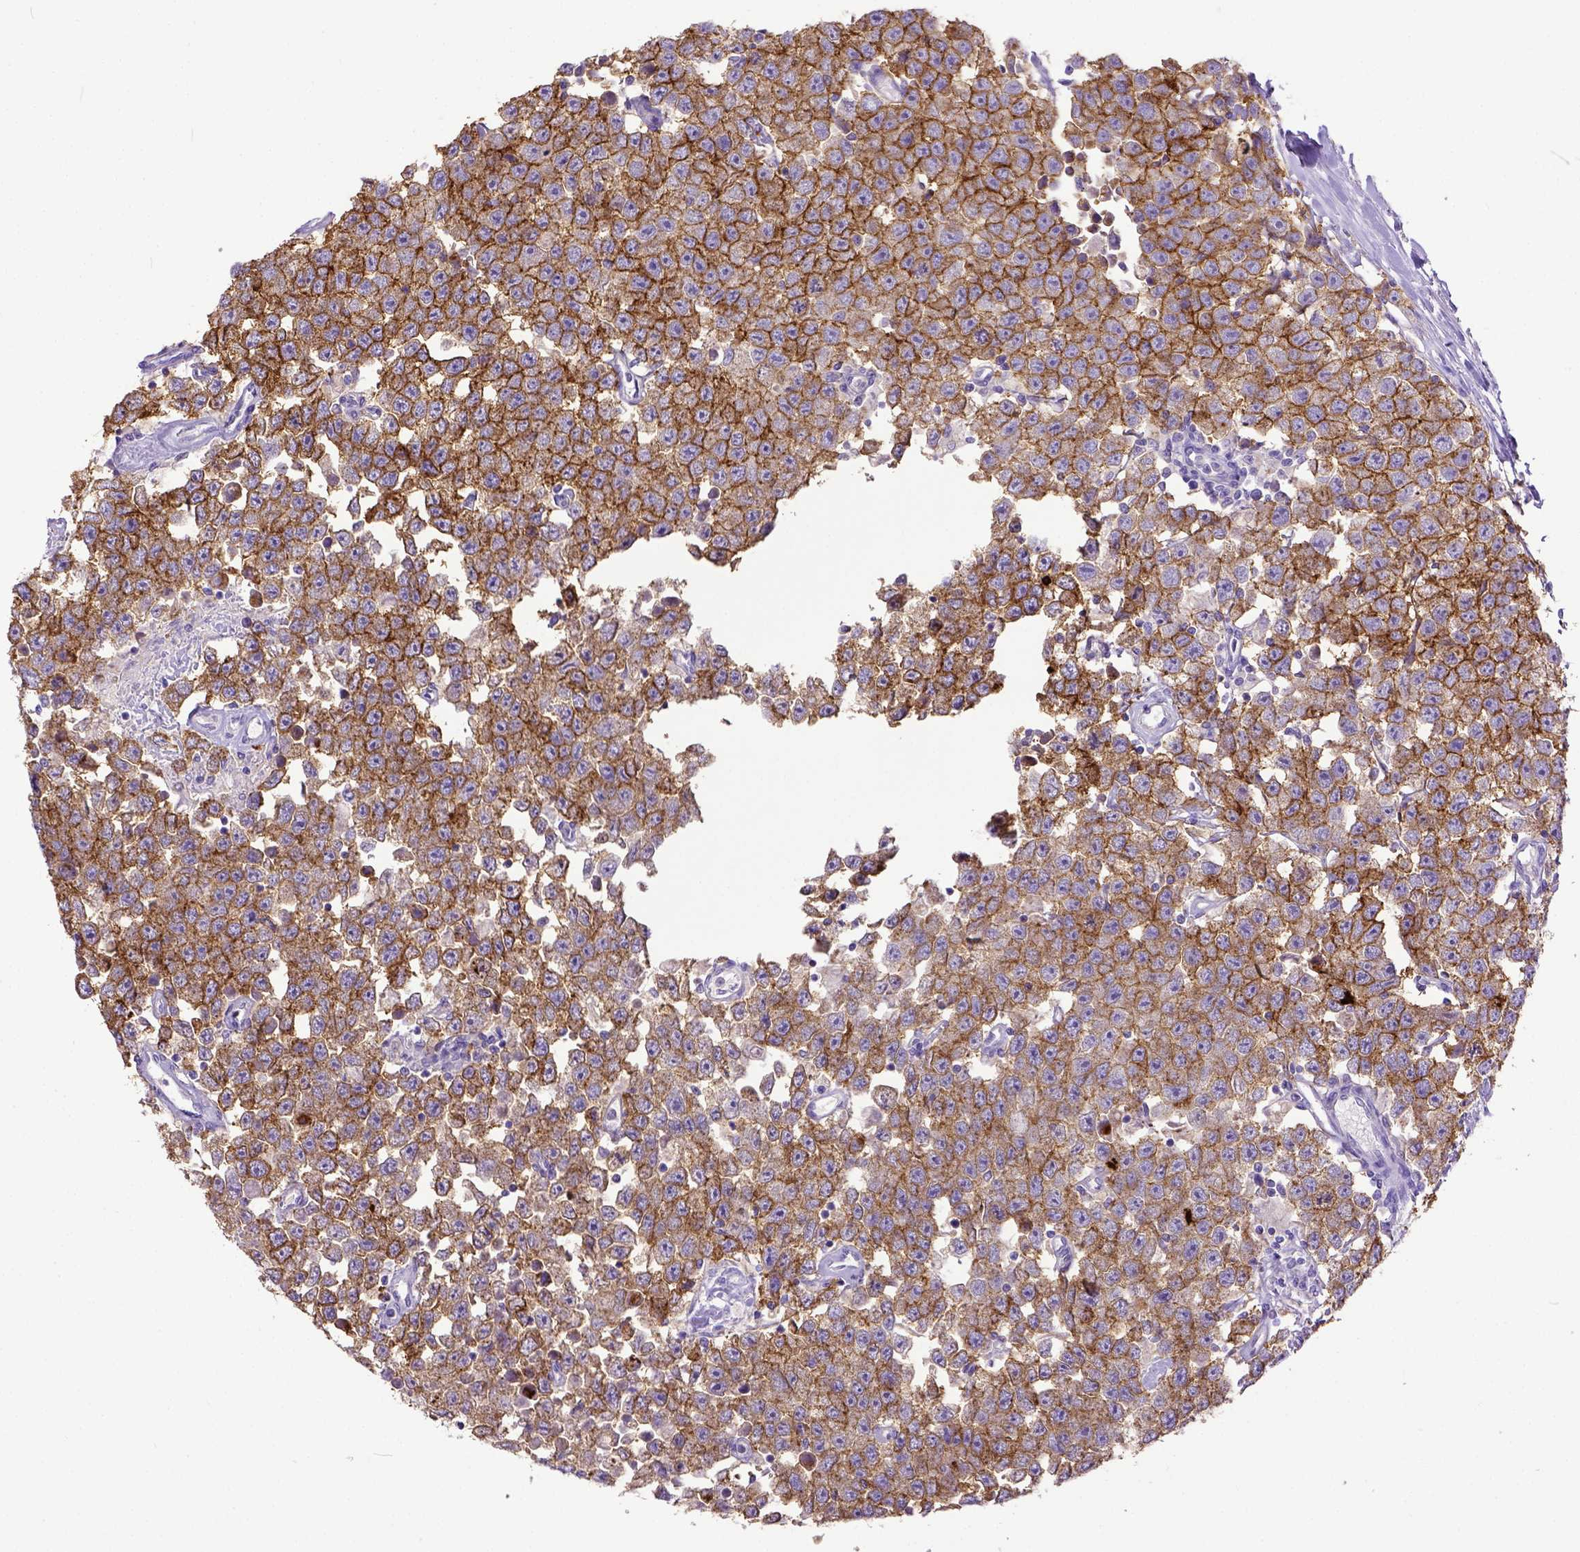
{"staining": {"intensity": "strong", "quantity": ">75%", "location": "cytoplasmic/membranous"}, "tissue": "testis cancer", "cell_type": "Tumor cells", "image_type": "cancer", "snomed": [{"axis": "morphology", "description": "Seminoma, NOS"}, {"axis": "topography", "description": "Testis"}], "caption": "Brown immunohistochemical staining in human seminoma (testis) demonstrates strong cytoplasmic/membranous expression in approximately >75% of tumor cells.", "gene": "KIT", "patient": {"sex": "male", "age": 52}}